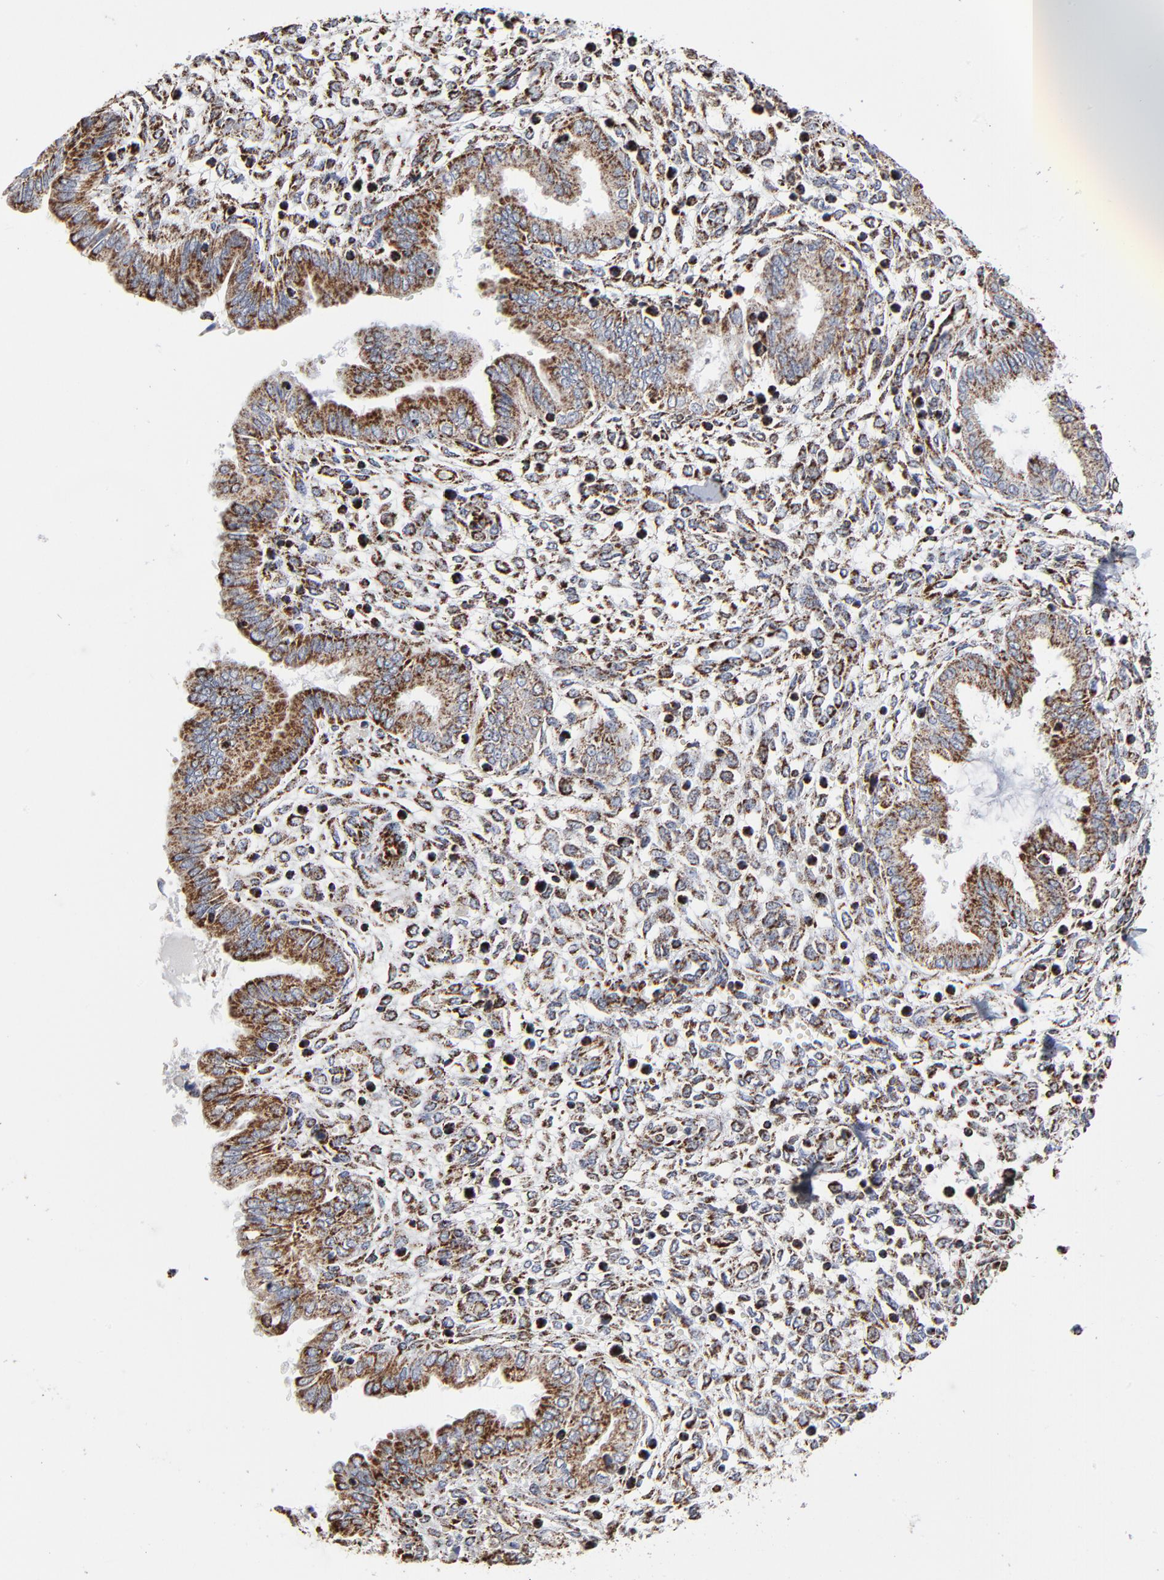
{"staining": {"intensity": "strong", "quantity": ">75%", "location": "cytoplasmic/membranous"}, "tissue": "endometrium", "cell_type": "Cells in endometrial stroma", "image_type": "normal", "snomed": [{"axis": "morphology", "description": "Normal tissue, NOS"}, {"axis": "topography", "description": "Endometrium"}], "caption": "Protein analysis of benign endometrium exhibits strong cytoplasmic/membranous expression in about >75% of cells in endometrial stroma. (IHC, brightfield microscopy, high magnification).", "gene": "UQCRC1", "patient": {"sex": "female", "age": 33}}